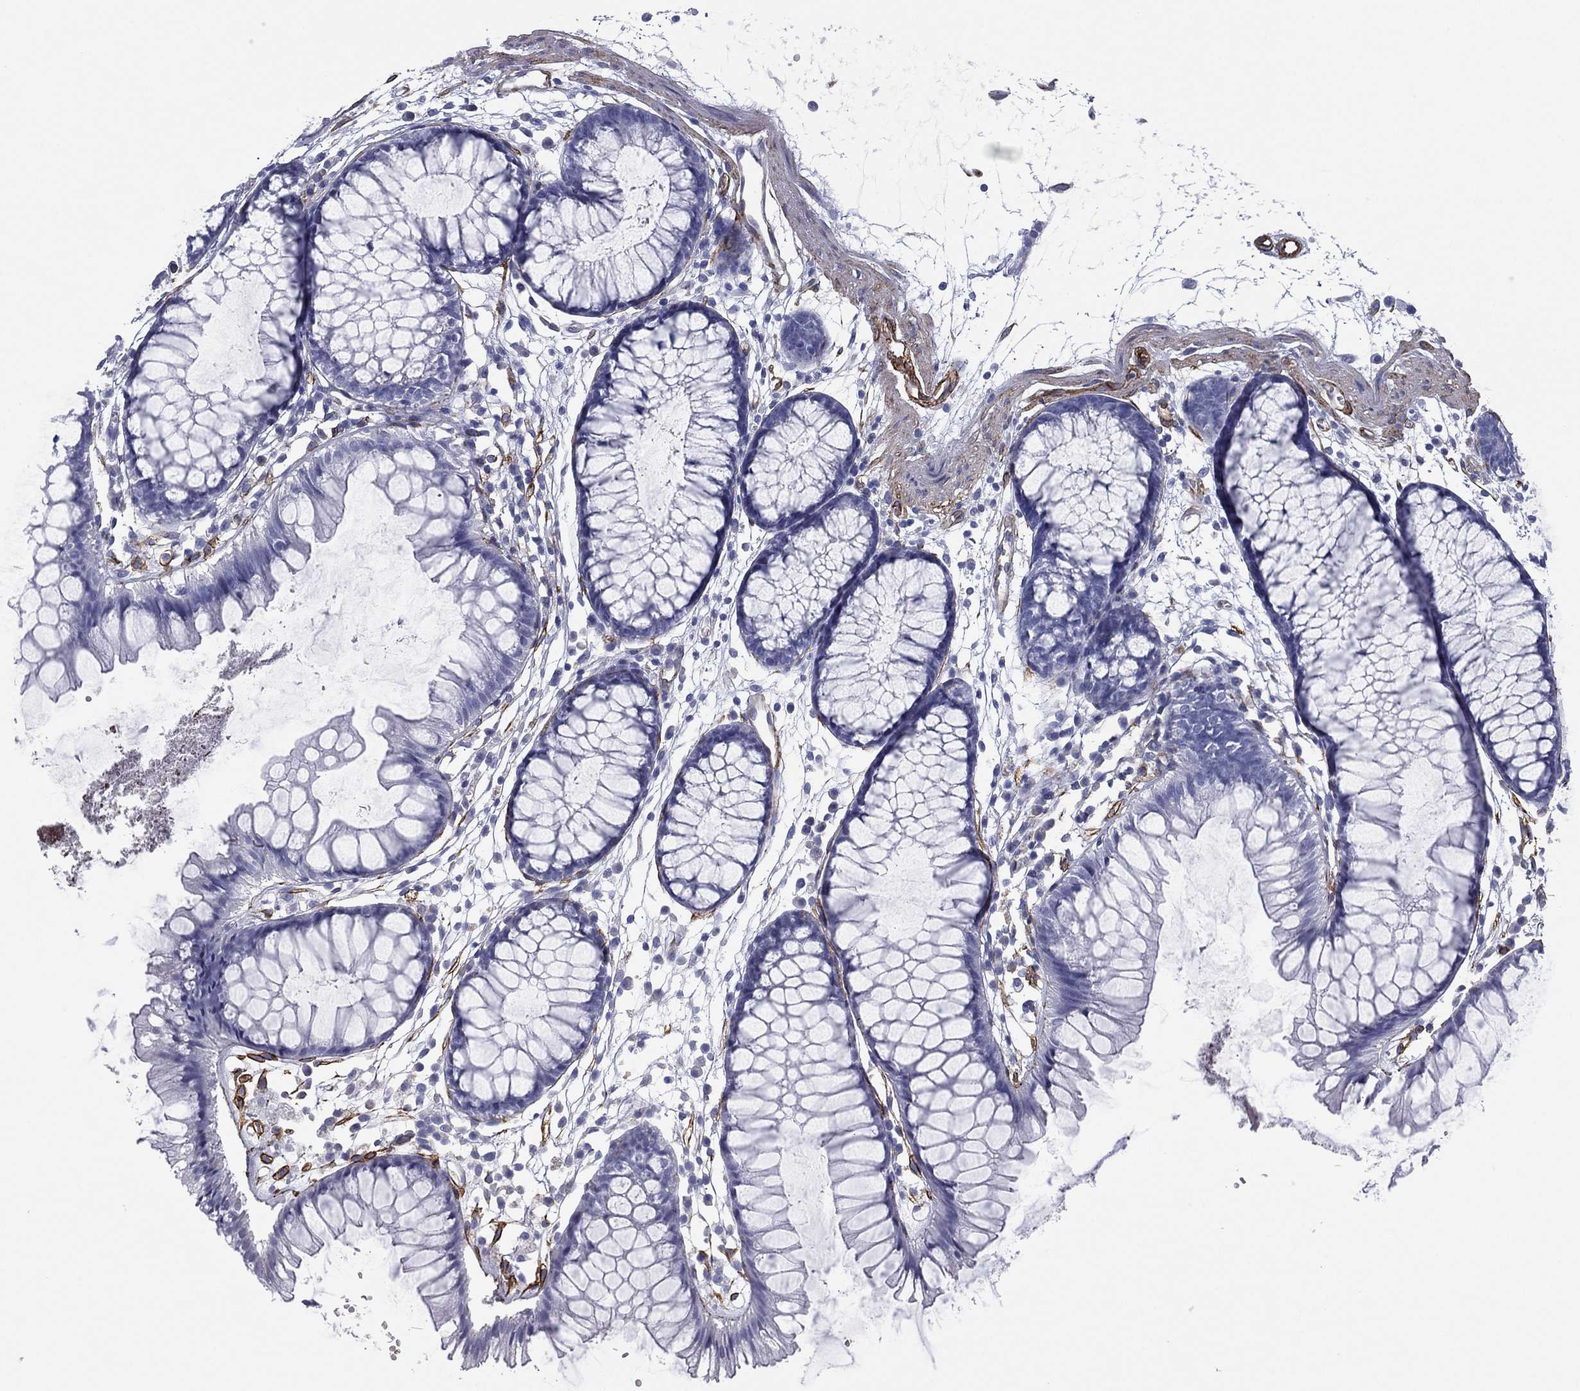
{"staining": {"intensity": "negative", "quantity": "none", "location": "none"}, "tissue": "colon", "cell_type": "Endothelial cells", "image_type": "normal", "snomed": [{"axis": "morphology", "description": "Normal tissue, NOS"}, {"axis": "morphology", "description": "Adenocarcinoma, NOS"}, {"axis": "topography", "description": "Colon"}], "caption": "The histopathology image reveals no staining of endothelial cells in benign colon. Nuclei are stained in blue.", "gene": "CAVIN3", "patient": {"sex": "male", "age": 65}}